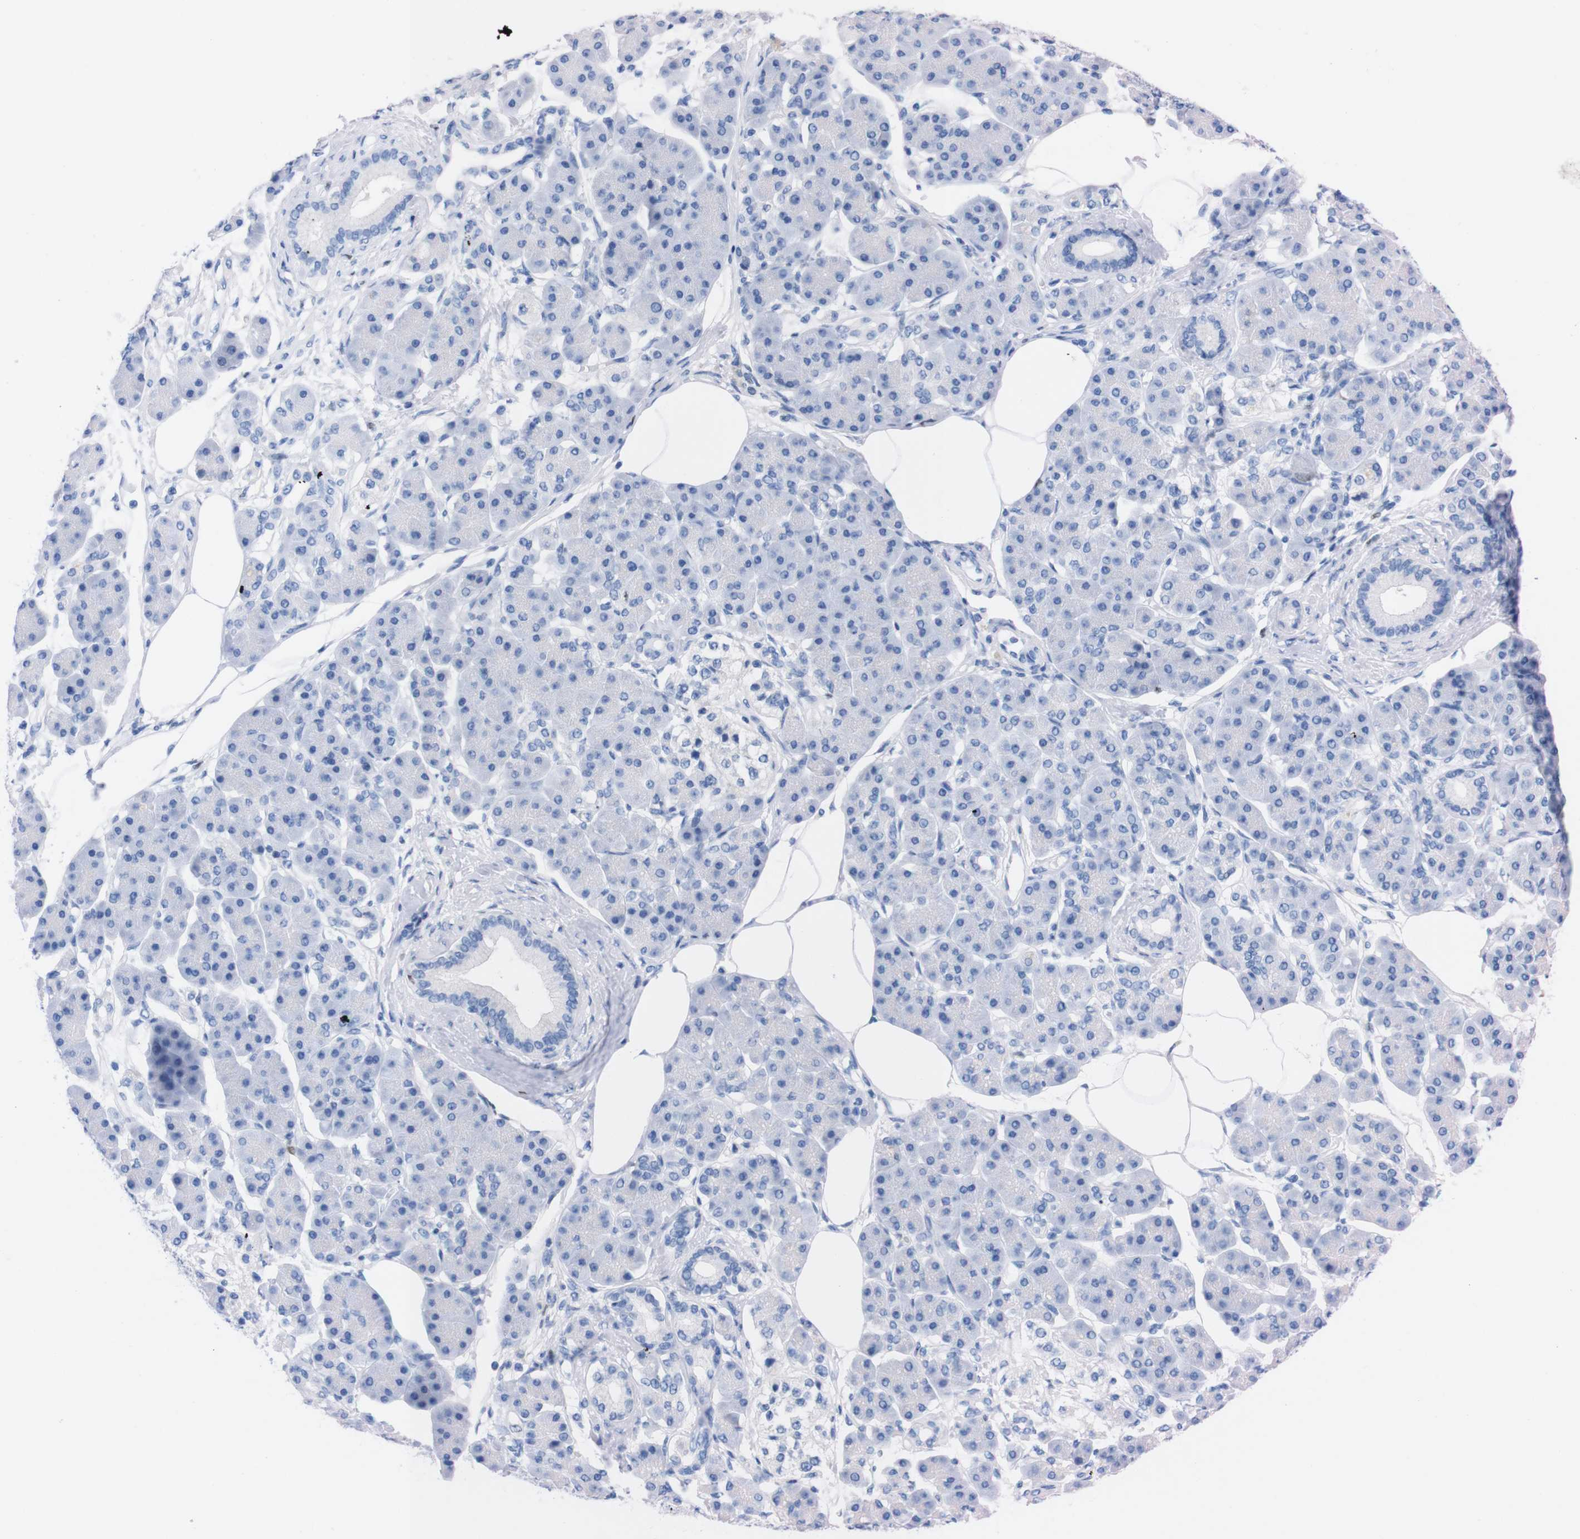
{"staining": {"intensity": "negative", "quantity": "none", "location": "none"}, "tissue": "pancreatic cancer", "cell_type": "Tumor cells", "image_type": "cancer", "snomed": [{"axis": "morphology", "description": "Adenocarcinoma, NOS"}, {"axis": "morphology", "description": "Adenocarcinoma, metastatic, NOS"}, {"axis": "topography", "description": "Lymph node"}, {"axis": "topography", "description": "Pancreas"}, {"axis": "topography", "description": "Duodenum"}], "caption": "Human pancreatic cancer (adenocarcinoma) stained for a protein using immunohistochemistry shows no positivity in tumor cells.", "gene": "P2RY12", "patient": {"sex": "female", "age": 64}}